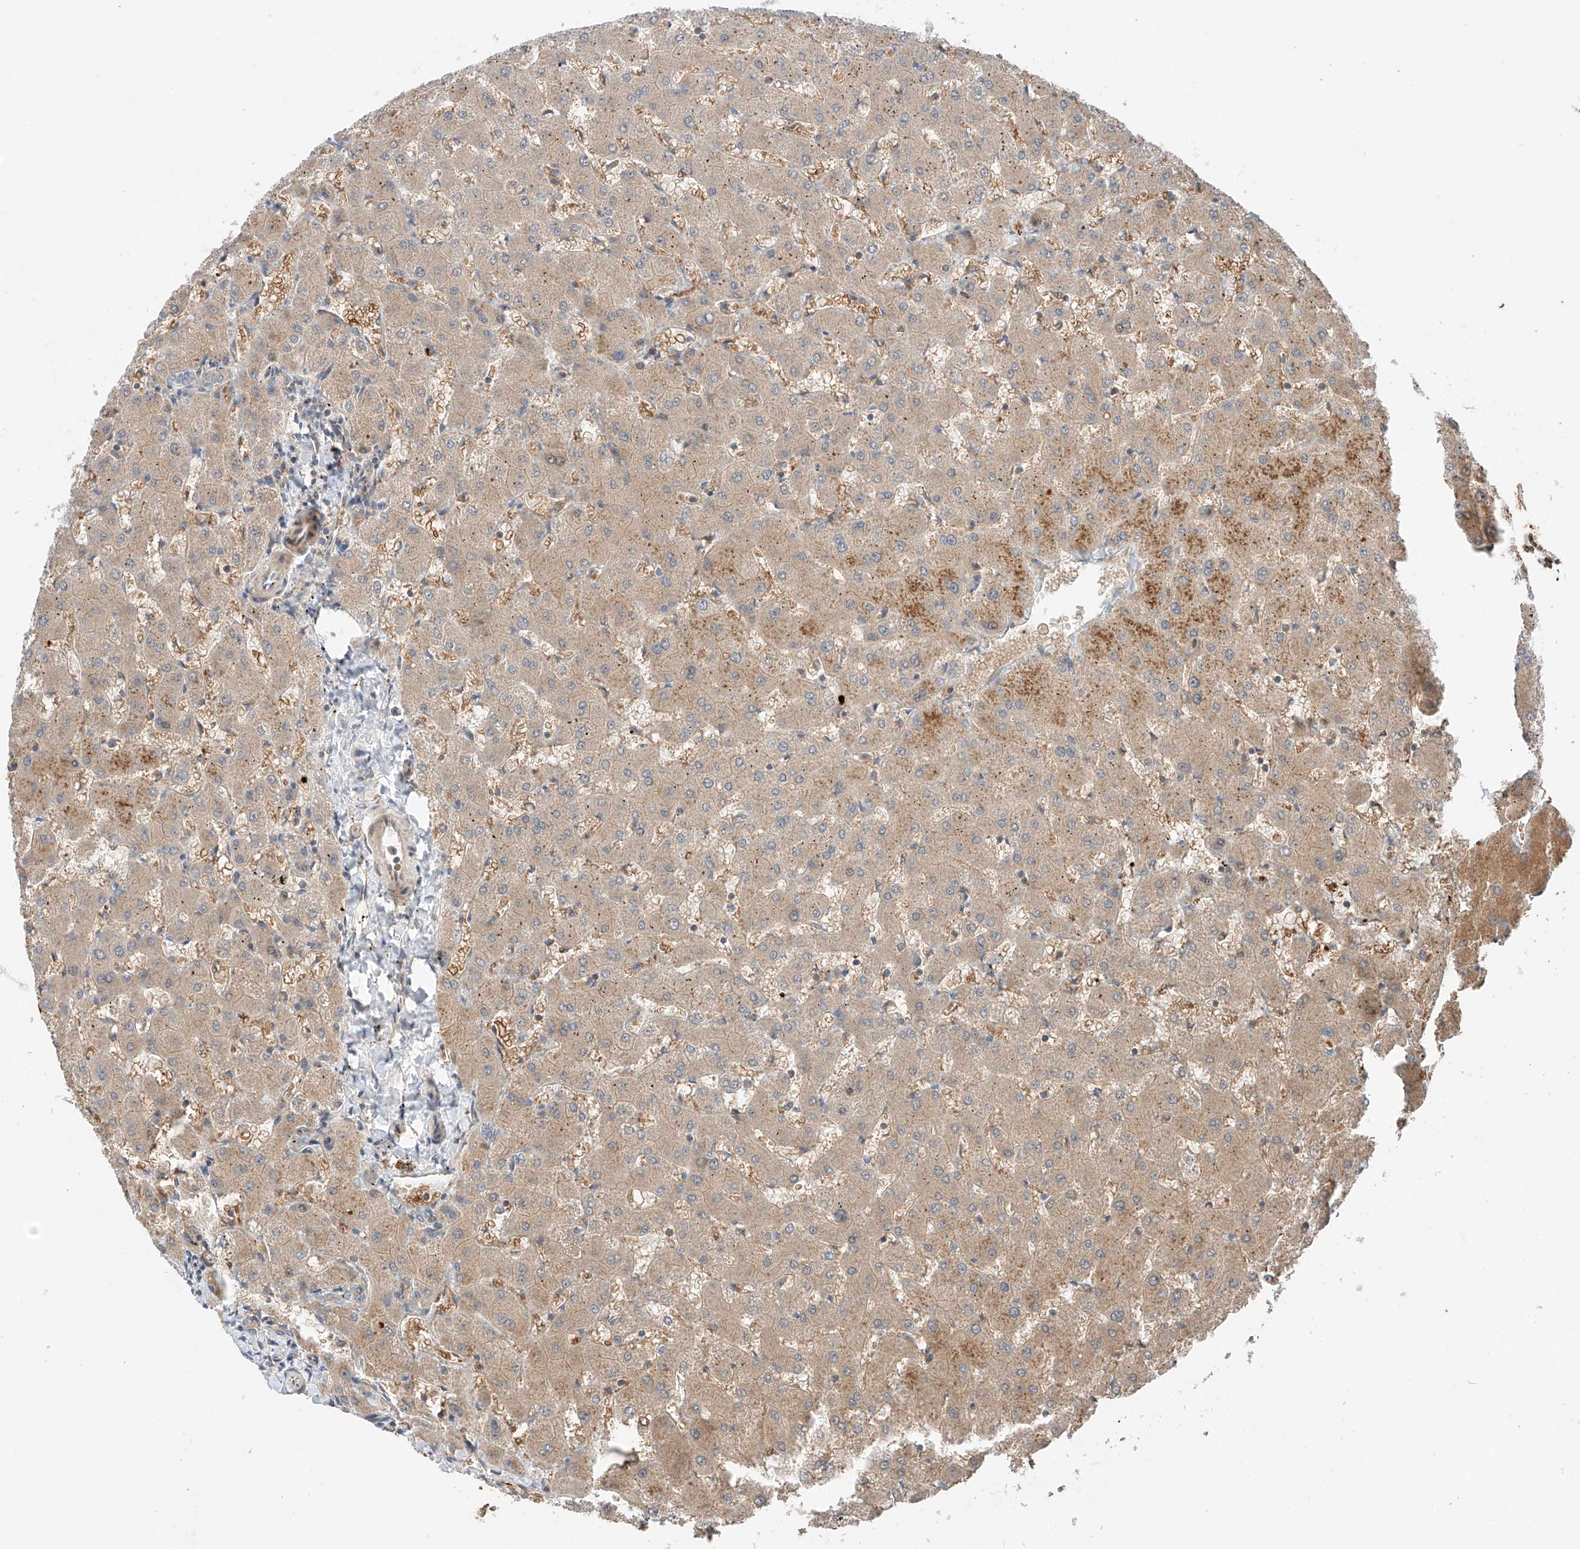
{"staining": {"intensity": "weak", "quantity": "<25%", "location": "cytoplasmic/membranous"}, "tissue": "liver", "cell_type": "Cholangiocytes", "image_type": "normal", "snomed": [{"axis": "morphology", "description": "Normal tissue, NOS"}, {"axis": "topography", "description": "Liver"}], "caption": "Cholangiocytes show no significant protein positivity in benign liver. (DAB immunohistochemistry (IHC) with hematoxylin counter stain).", "gene": "XPNPEP1", "patient": {"sex": "female", "age": 63}}